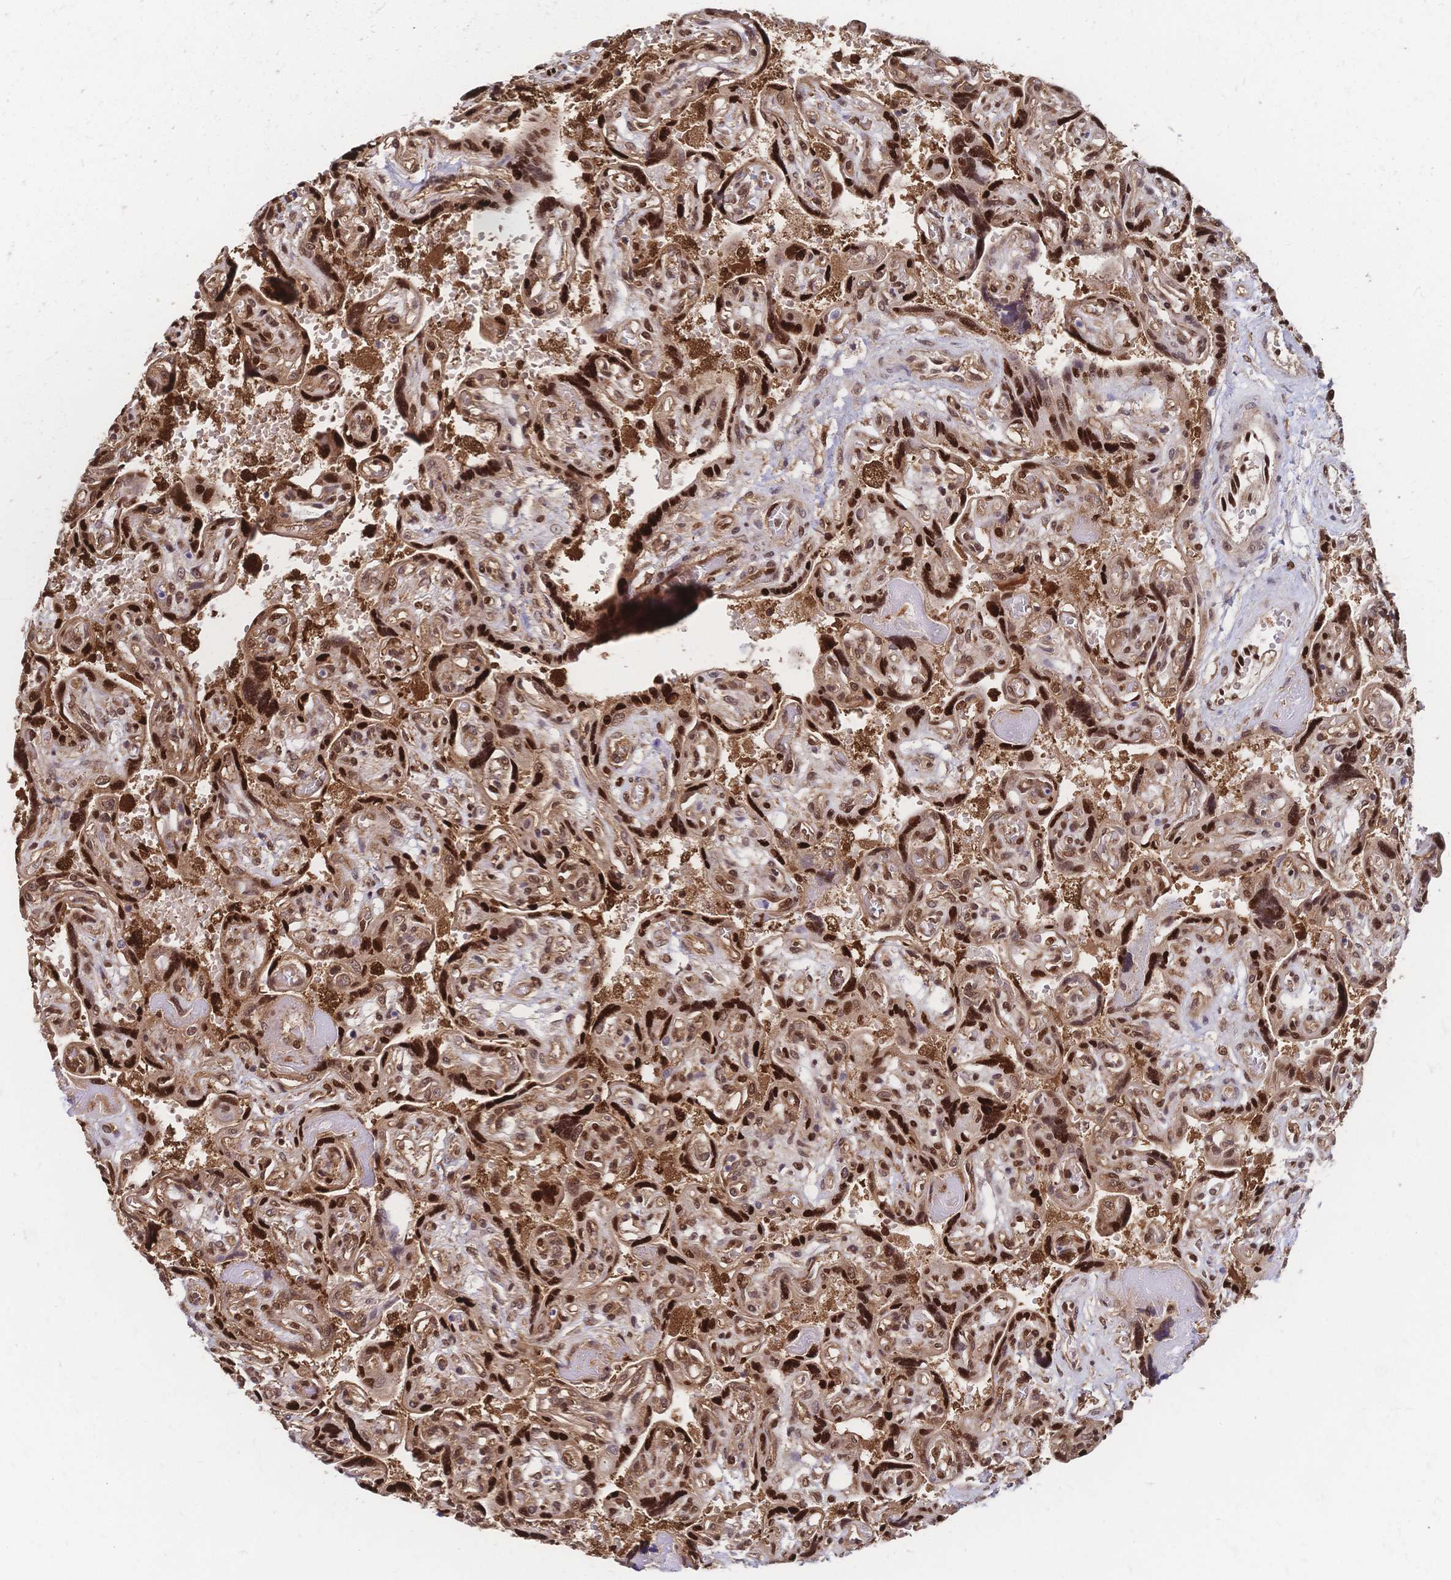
{"staining": {"intensity": "strong", "quantity": ">75%", "location": "cytoplasmic/membranous,nuclear"}, "tissue": "placenta", "cell_type": "Decidual cells", "image_type": "normal", "snomed": [{"axis": "morphology", "description": "Normal tissue, NOS"}, {"axis": "topography", "description": "Placenta"}], "caption": "This image shows IHC staining of normal placenta, with high strong cytoplasmic/membranous,nuclear positivity in approximately >75% of decidual cells.", "gene": "HDGF", "patient": {"sex": "female", "age": 32}}